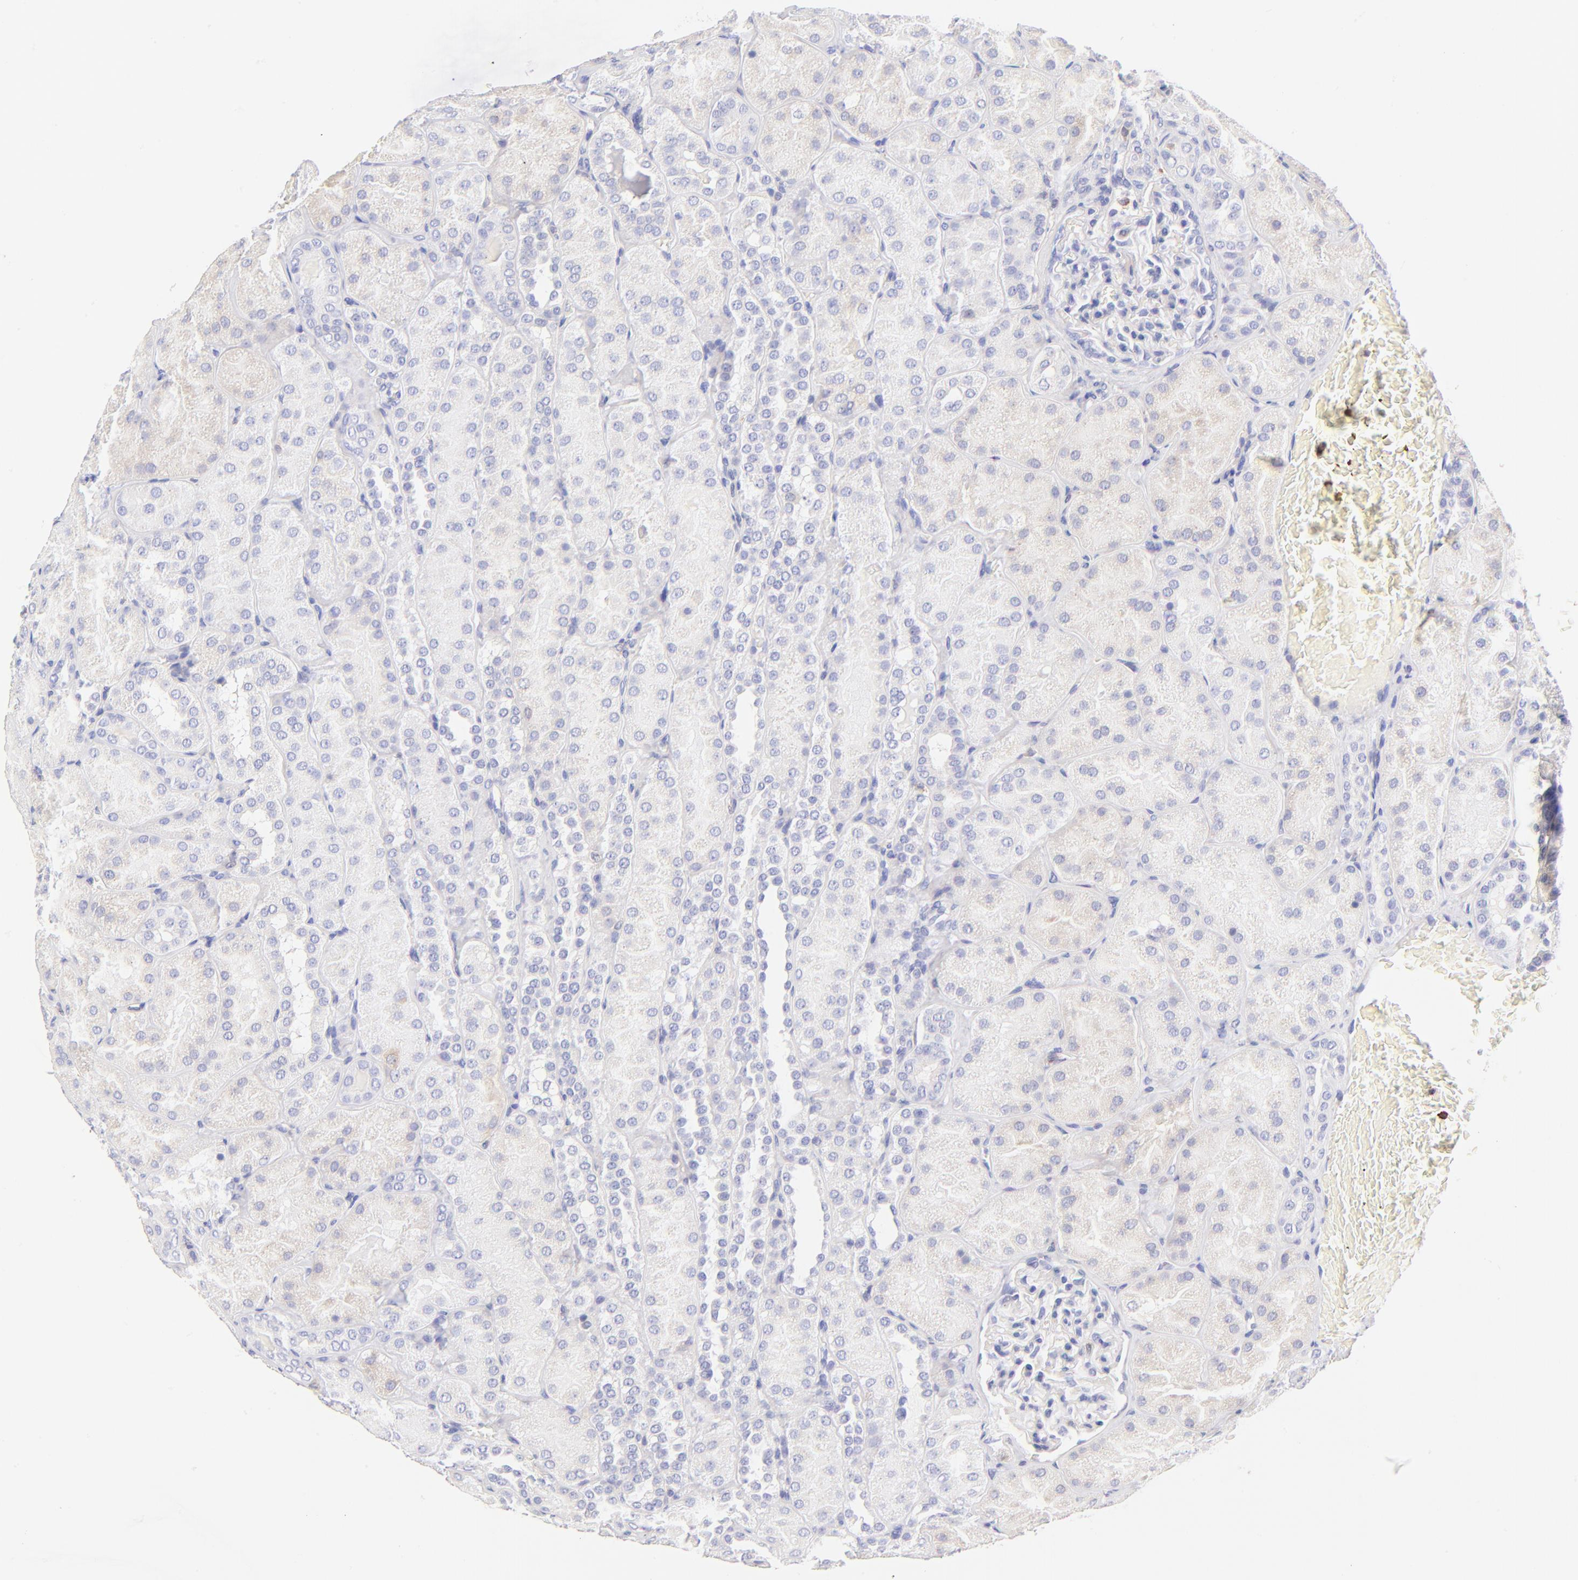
{"staining": {"intensity": "negative", "quantity": "none", "location": "none"}, "tissue": "kidney", "cell_type": "Cells in glomeruli", "image_type": "normal", "snomed": [{"axis": "morphology", "description": "Normal tissue, NOS"}, {"axis": "topography", "description": "Kidney"}], "caption": "This micrograph is of normal kidney stained with immunohistochemistry (IHC) to label a protein in brown with the nuclei are counter-stained blue. There is no expression in cells in glomeruli. The staining was performed using DAB (3,3'-diaminobenzidine) to visualize the protein expression in brown, while the nuclei were stained in blue with hematoxylin (Magnification: 20x).", "gene": "IRAG2", "patient": {"sex": "male", "age": 28}}